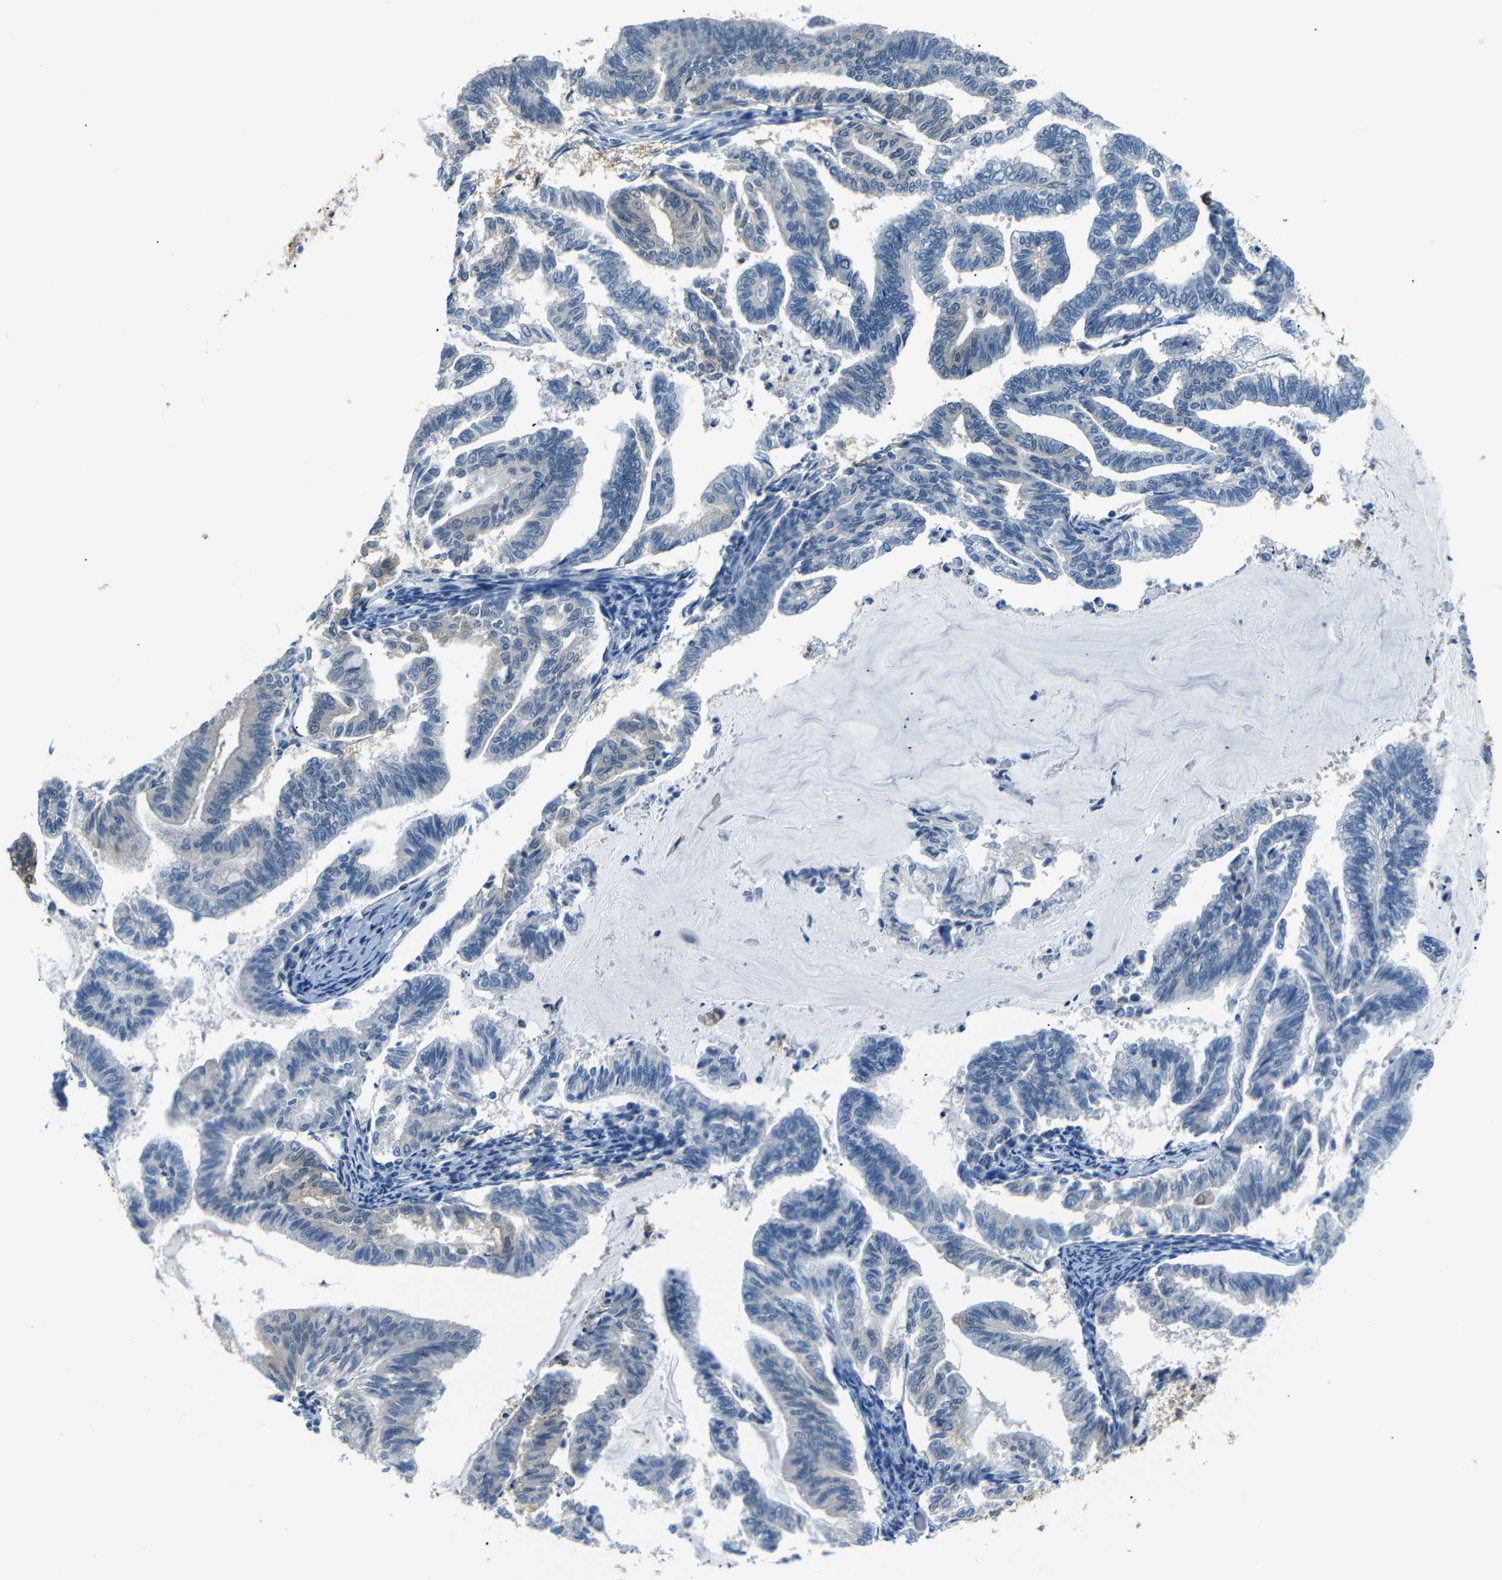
{"staining": {"intensity": "moderate", "quantity": "<25%", "location": "cytoplasmic/membranous"}, "tissue": "endometrial cancer", "cell_type": "Tumor cells", "image_type": "cancer", "snomed": [{"axis": "morphology", "description": "Adenocarcinoma, NOS"}, {"axis": "topography", "description": "Endometrium"}], "caption": "Immunohistochemical staining of human adenocarcinoma (endometrial) exhibits moderate cytoplasmic/membranous protein expression in approximately <25% of tumor cells. (DAB (3,3'-diaminobenzidine) IHC, brown staining for protein, blue staining for nuclei).", "gene": "SFN", "patient": {"sex": "female", "age": 79}}